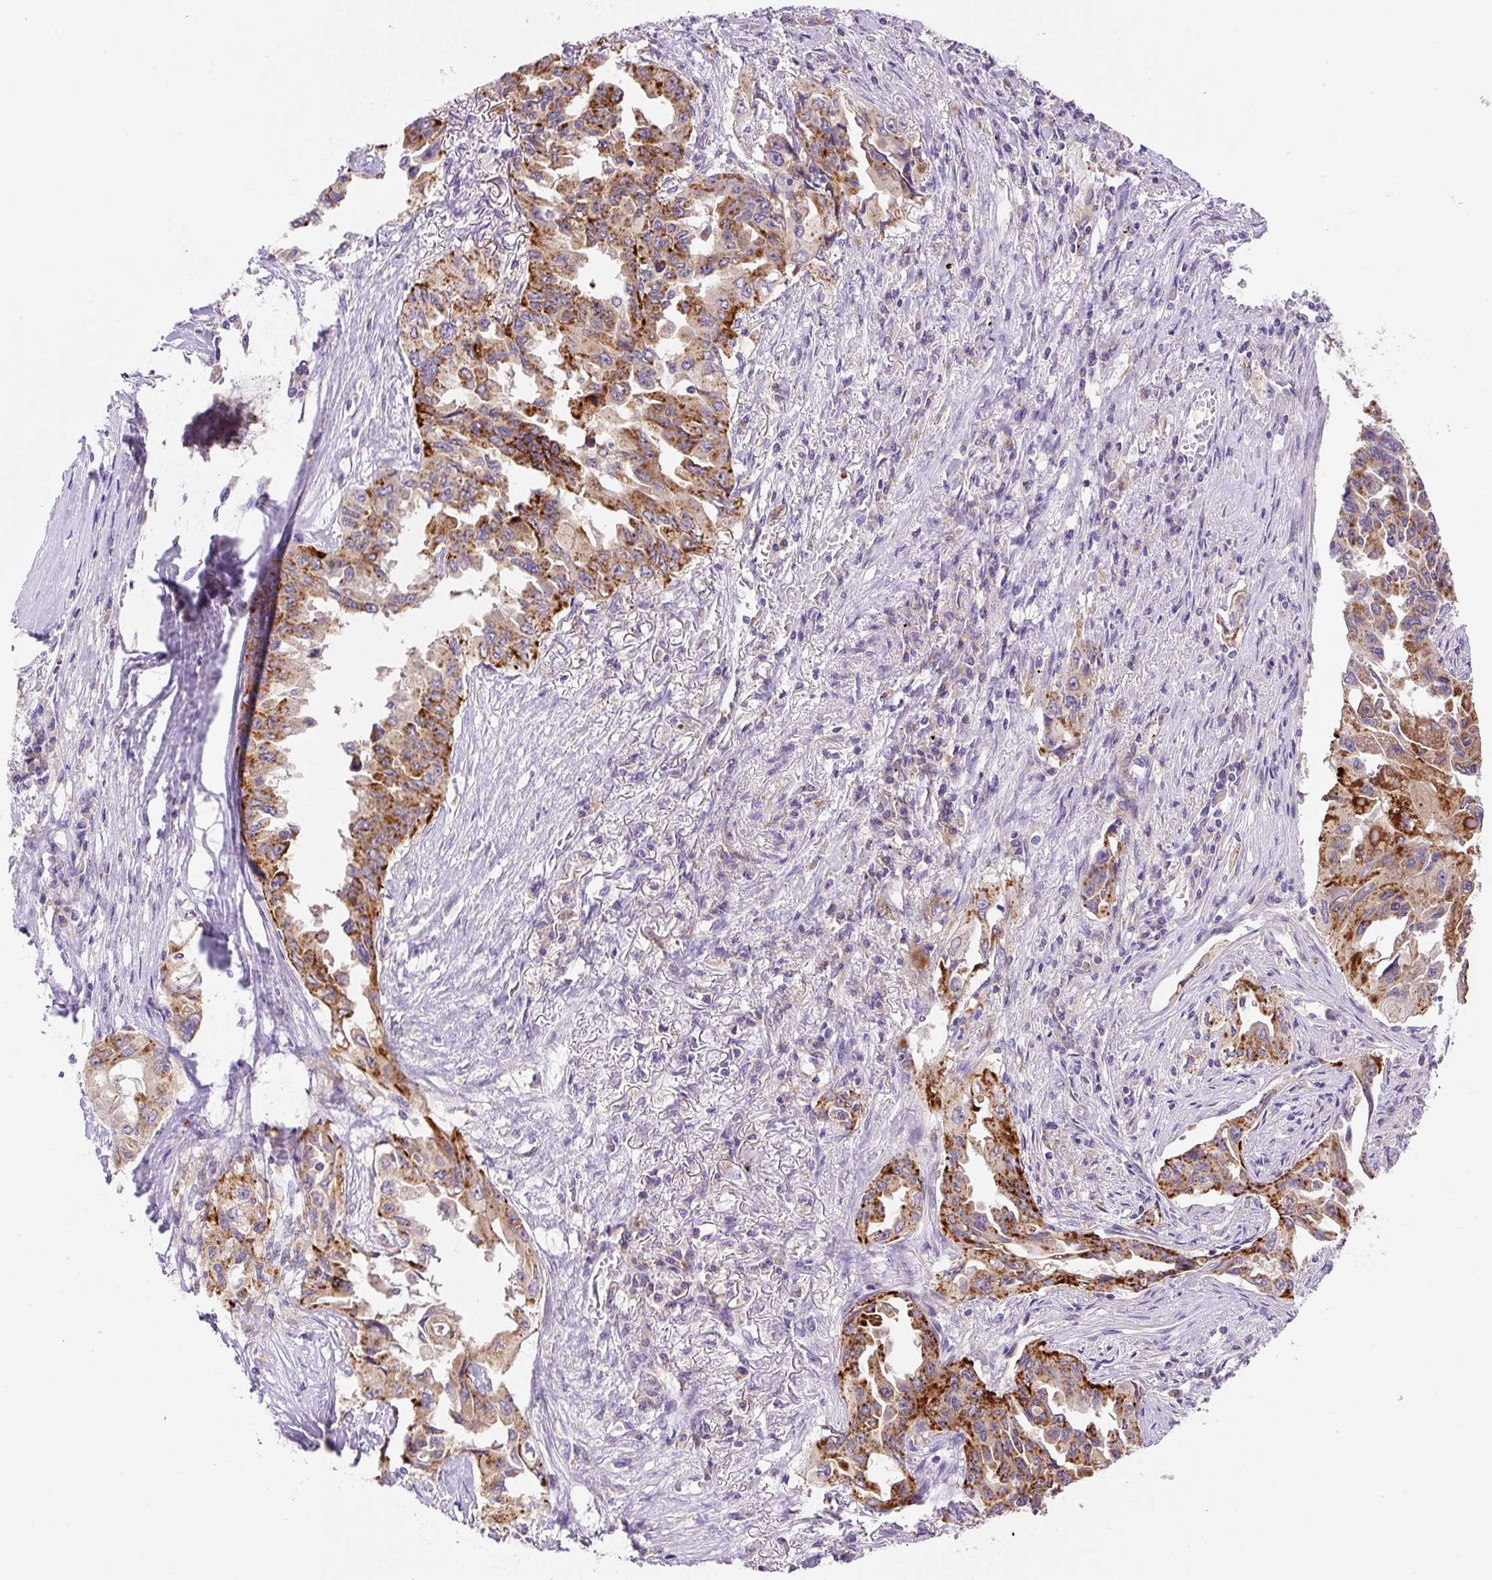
{"staining": {"intensity": "strong", "quantity": ">75%", "location": "cytoplasmic/membranous"}, "tissue": "lung cancer", "cell_type": "Tumor cells", "image_type": "cancer", "snomed": [{"axis": "morphology", "description": "Adenocarcinoma, NOS"}, {"axis": "topography", "description": "Lung"}], "caption": "This is an image of immunohistochemistry (IHC) staining of lung cancer (adenocarcinoma), which shows strong positivity in the cytoplasmic/membranous of tumor cells.", "gene": "CEBPZOS", "patient": {"sex": "female", "age": 51}}